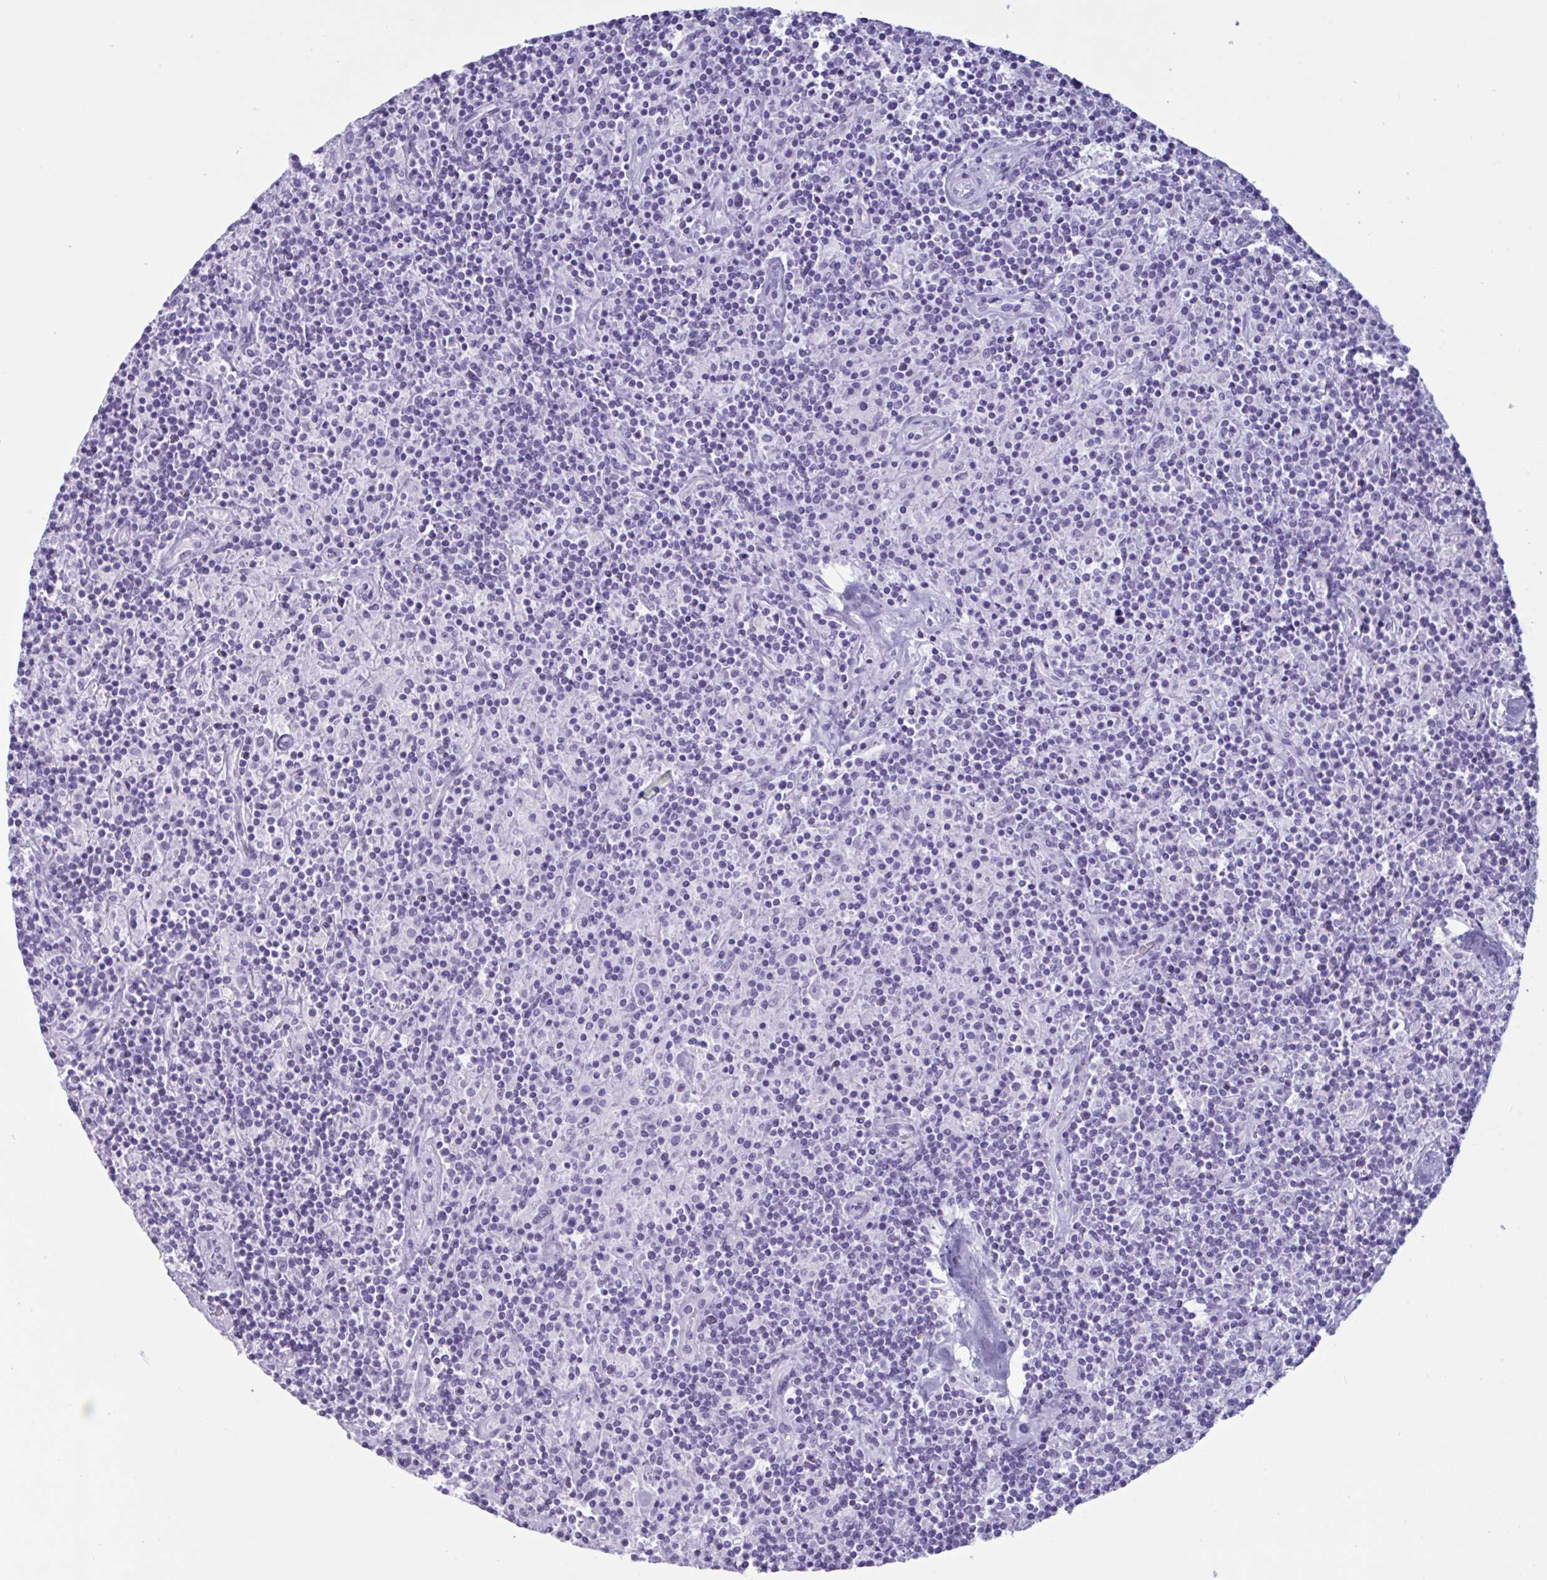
{"staining": {"intensity": "negative", "quantity": "none", "location": "none"}, "tissue": "lymphoma", "cell_type": "Tumor cells", "image_type": "cancer", "snomed": [{"axis": "morphology", "description": "Hodgkin's disease, NOS"}, {"axis": "topography", "description": "Lymph node"}], "caption": "This photomicrograph is of lymphoma stained with IHC to label a protein in brown with the nuclei are counter-stained blue. There is no positivity in tumor cells. Brightfield microscopy of immunohistochemistry (IHC) stained with DAB (brown) and hematoxylin (blue), captured at high magnification.", "gene": "MRGPRG", "patient": {"sex": "male", "age": 70}}